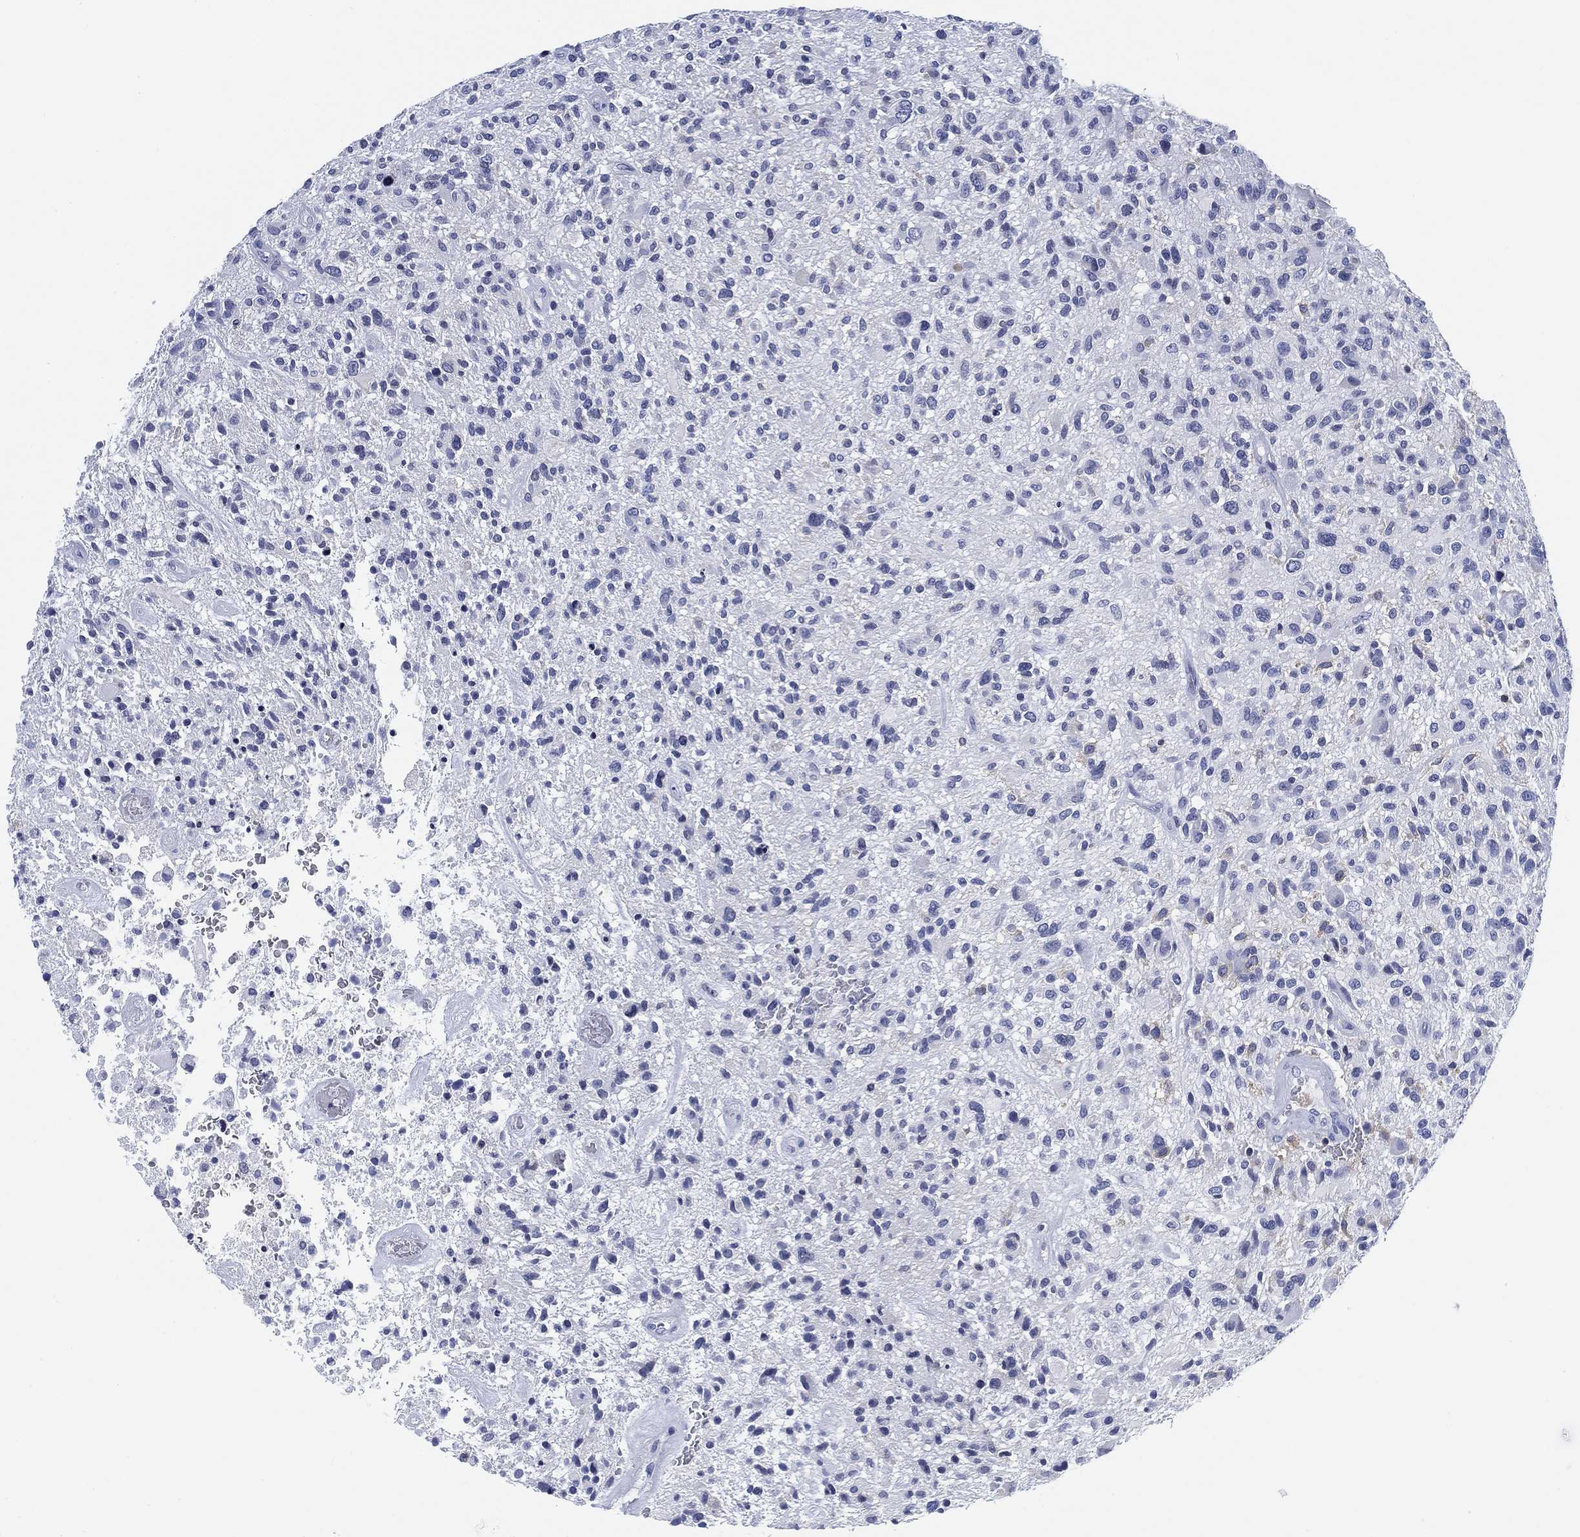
{"staining": {"intensity": "negative", "quantity": "none", "location": "none"}, "tissue": "glioma", "cell_type": "Tumor cells", "image_type": "cancer", "snomed": [{"axis": "morphology", "description": "Glioma, malignant, High grade"}, {"axis": "topography", "description": "Brain"}], "caption": "Glioma was stained to show a protein in brown. There is no significant positivity in tumor cells. (DAB (3,3'-diaminobenzidine) immunohistochemistry visualized using brightfield microscopy, high magnification).", "gene": "FYB1", "patient": {"sex": "male", "age": 47}}